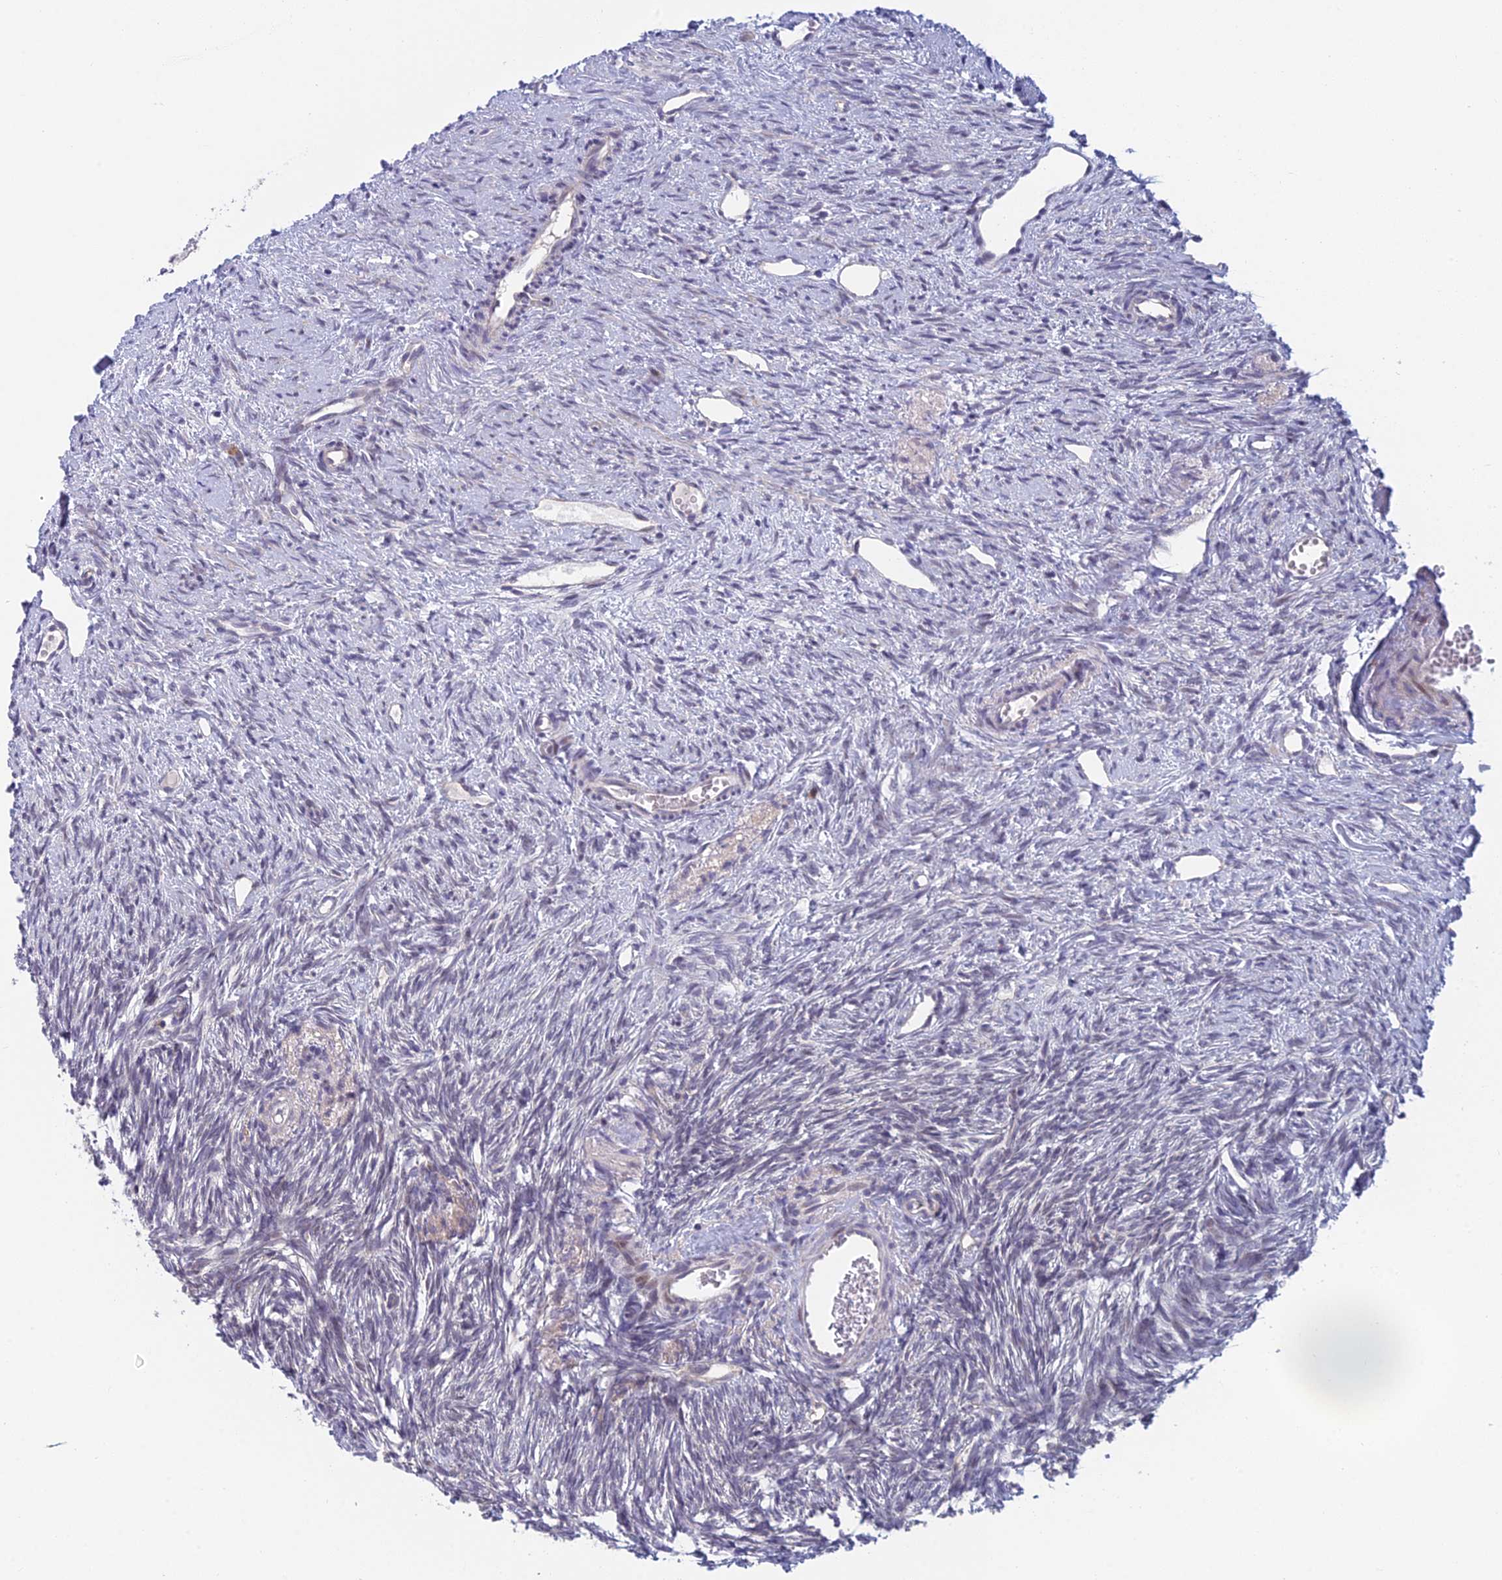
{"staining": {"intensity": "negative", "quantity": "none", "location": "none"}, "tissue": "ovary", "cell_type": "Ovarian stroma cells", "image_type": "normal", "snomed": [{"axis": "morphology", "description": "Normal tissue, NOS"}, {"axis": "topography", "description": "Ovary"}], "caption": "Immunohistochemical staining of normal human ovary displays no significant positivity in ovarian stroma cells.", "gene": "PPP1R26", "patient": {"sex": "female", "age": 51}}